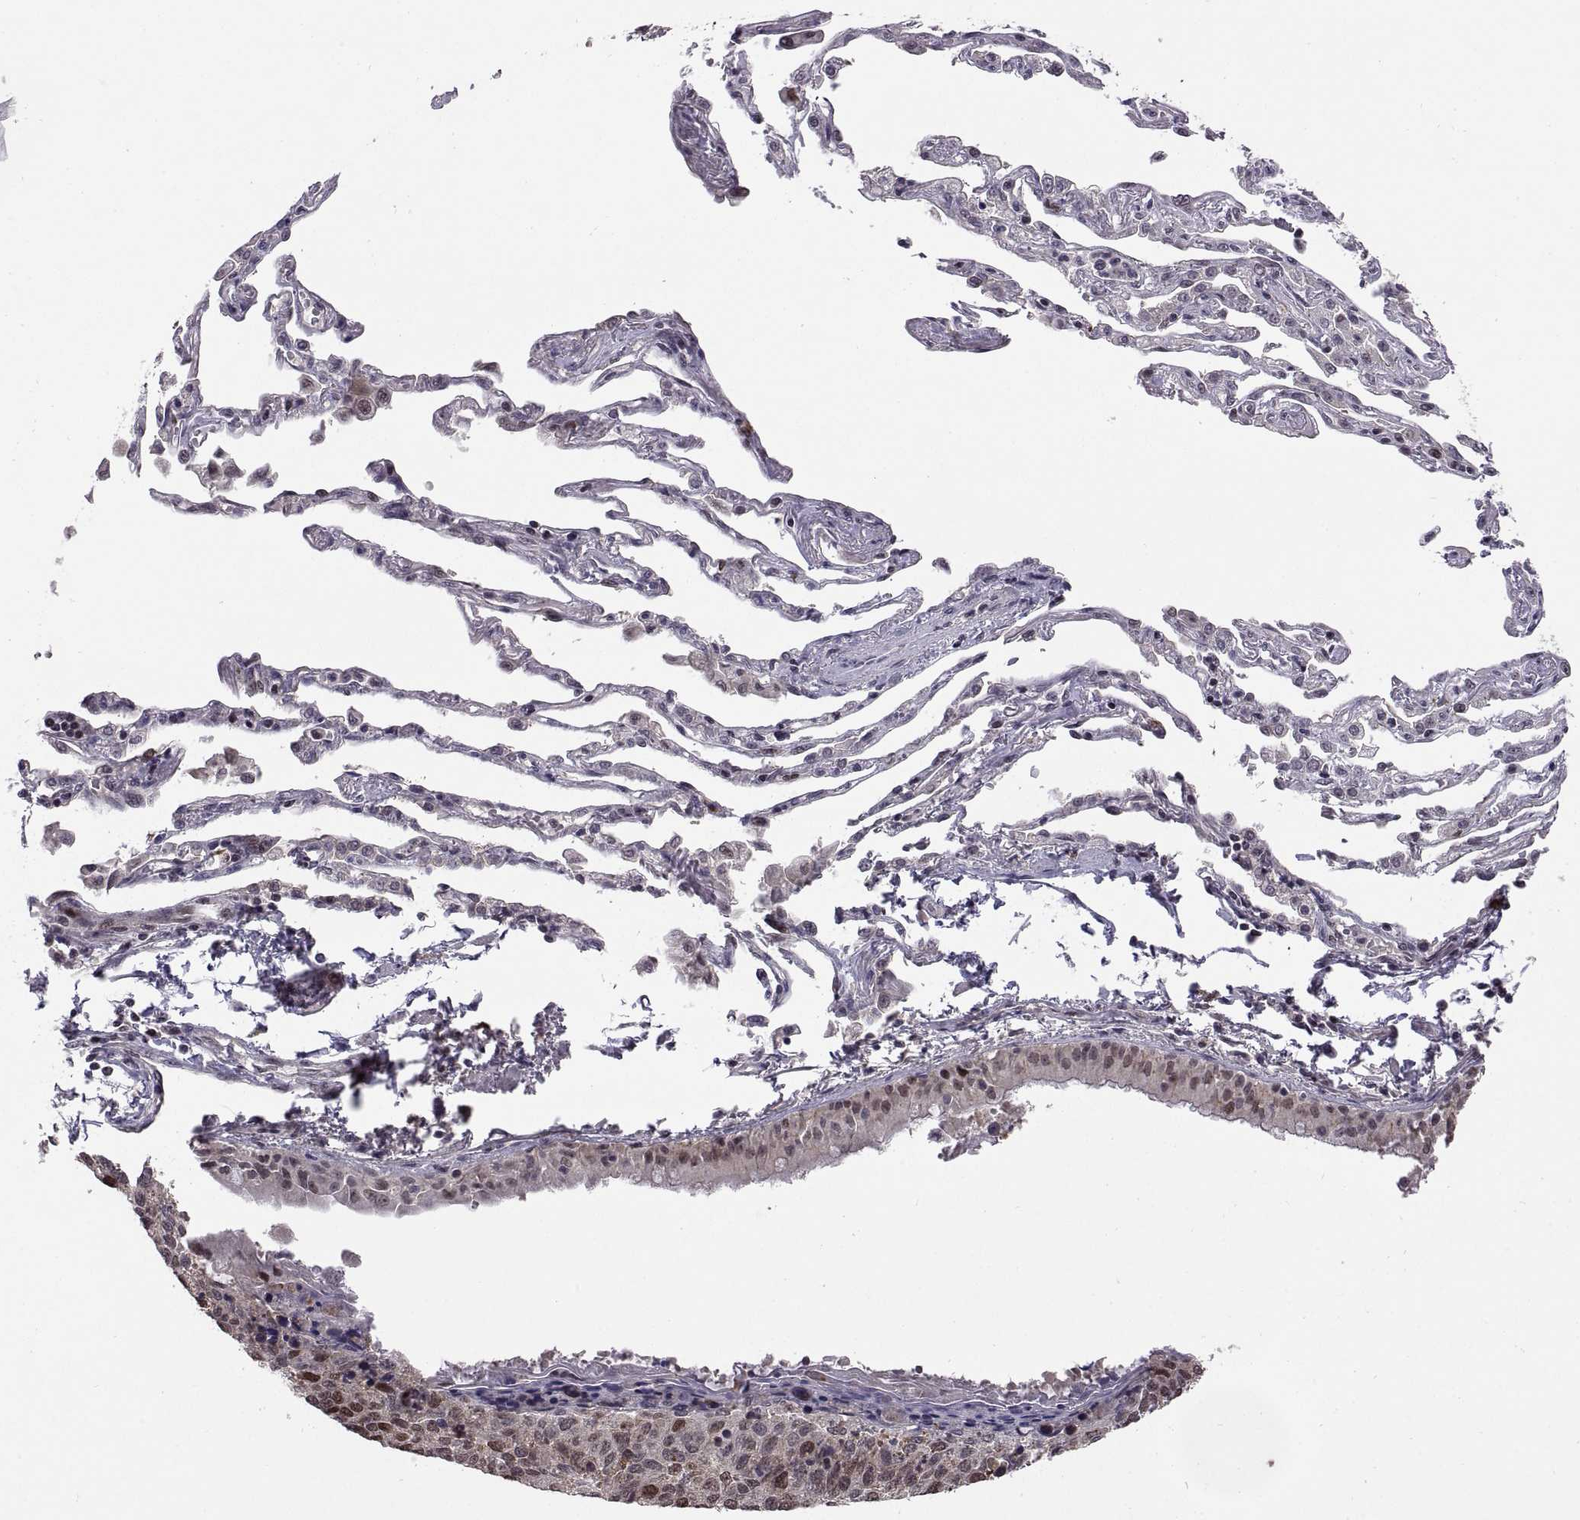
{"staining": {"intensity": "moderate", "quantity": "<25%", "location": "nuclear"}, "tissue": "lung cancer", "cell_type": "Tumor cells", "image_type": "cancer", "snomed": [{"axis": "morphology", "description": "Squamous cell carcinoma, NOS"}, {"axis": "topography", "description": "Lung"}], "caption": "A brown stain shows moderate nuclear staining of a protein in human squamous cell carcinoma (lung) tumor cells. (Brightfield microscopy of DAB IHC at high magnification).", "gene": "CHFR", "patient": {"sex": "male", "age": 73}}